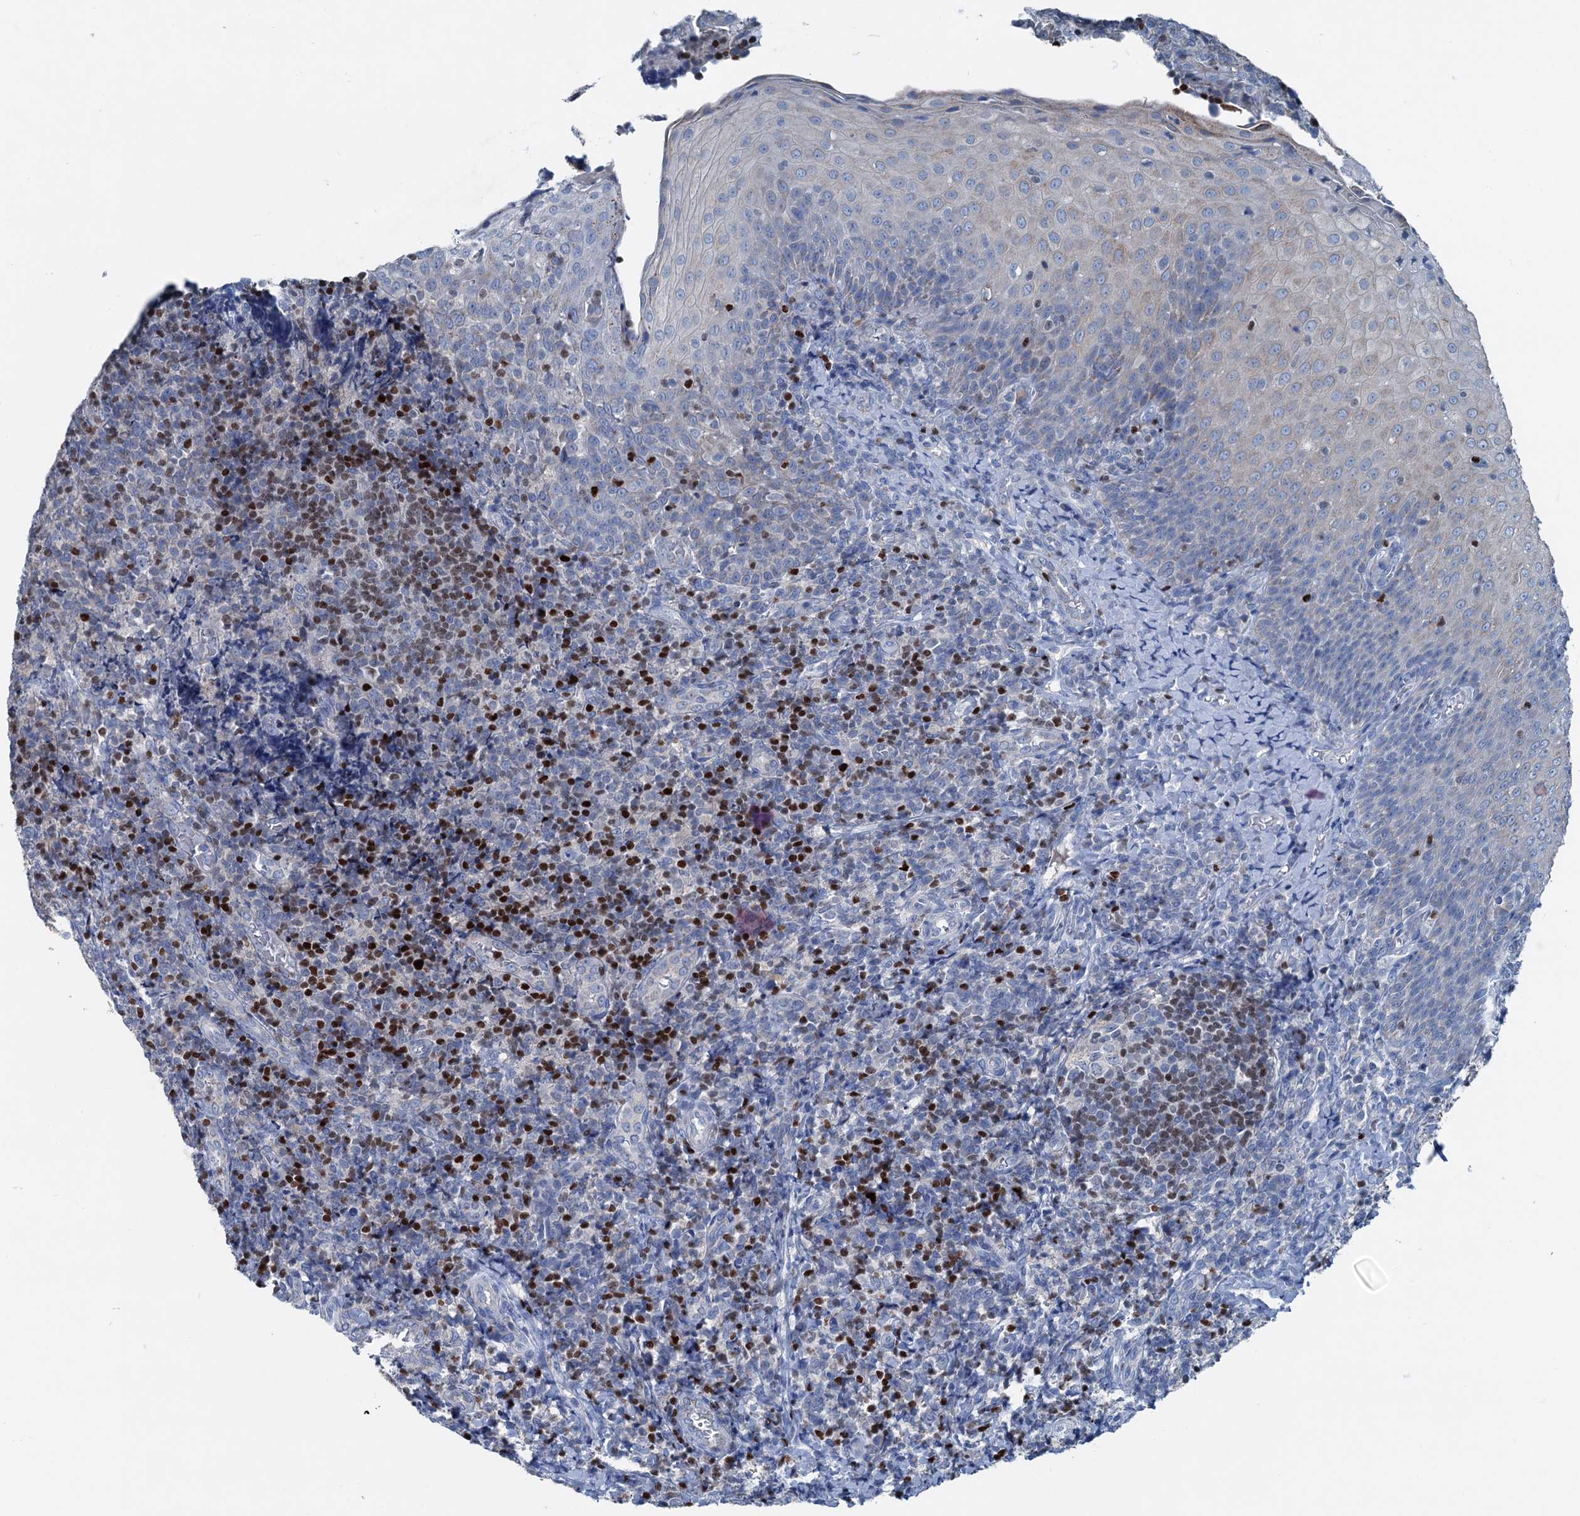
{"staining": {"intensity": "weak", "quantity": "25%-75%", "location": "nuclear"}, "tissue": "tonsil", "cell_type": "Germinal center cells", "image_type": "normal", "snomed": [{"axis": "morphology", "description": "Normal tissue, NOS"}, {"axis": "topography", "description": "Tonsil"}], "caption": "The histopathology image displays immunohistochemical staining of benign tonsil. There is weak nuclear staining is seen in about 25%-75% of germinal center cells.", "gene": "ELP4", "patient": {"sex": "female", "age": 19}}